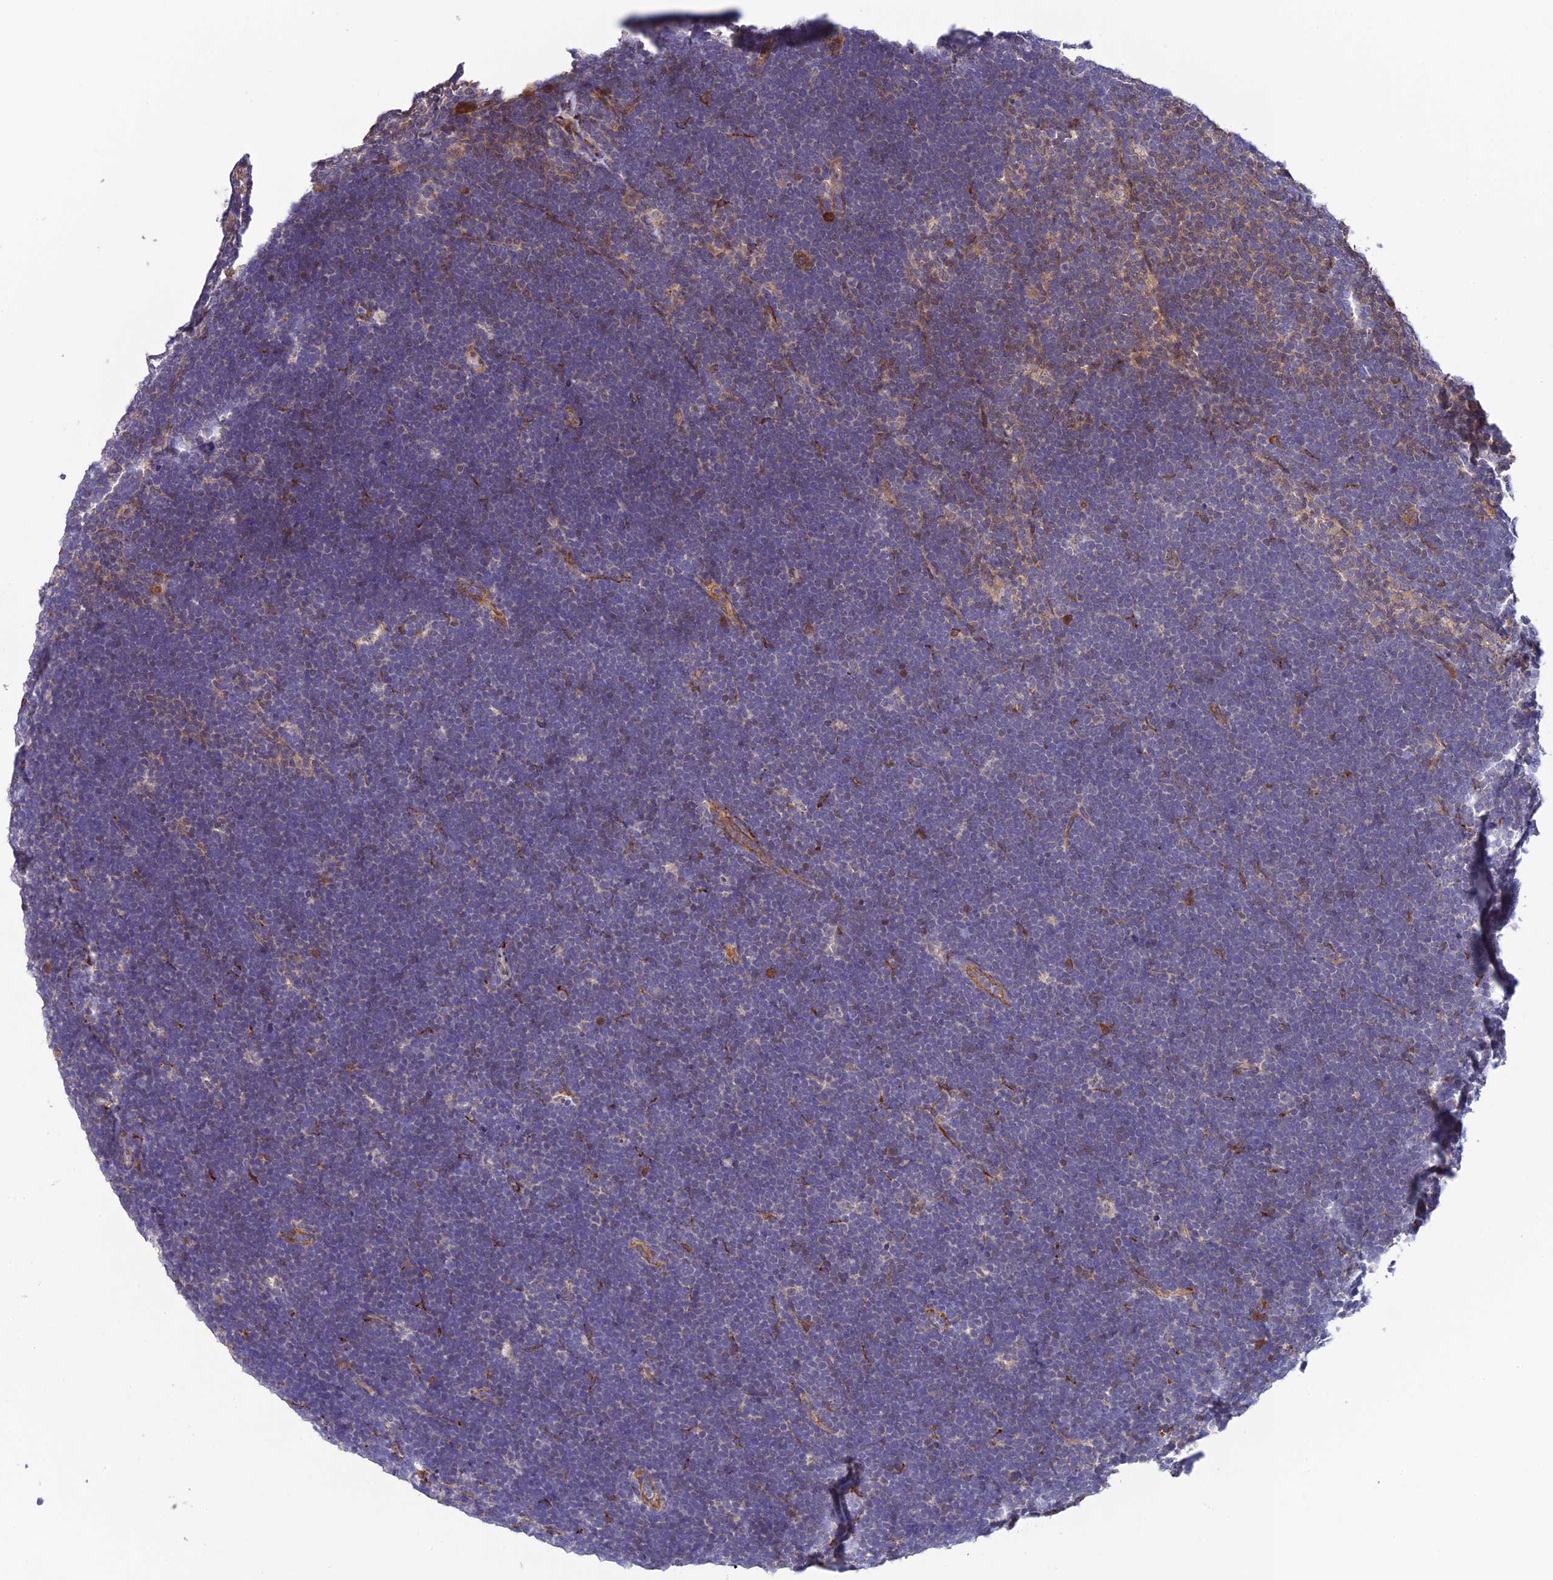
{"staining": {"intensity": "negative", "quantity": "none", "location": "none"}, "tissue": "lymphoma", "cell_type": "Tumor cells", "image_type": "cancer", "snomed": [{"axis": "morphology", "description": "Malignant lymphoma, non-Hodgkin's type, High grade"}, {"axis": "topography", "description": "Lymph node"}], "caption": "Tumor cells show no significant protein positivity in lymphoma.", "gene": "P3H3", "patient": {"sex": "male", "age": 13}}